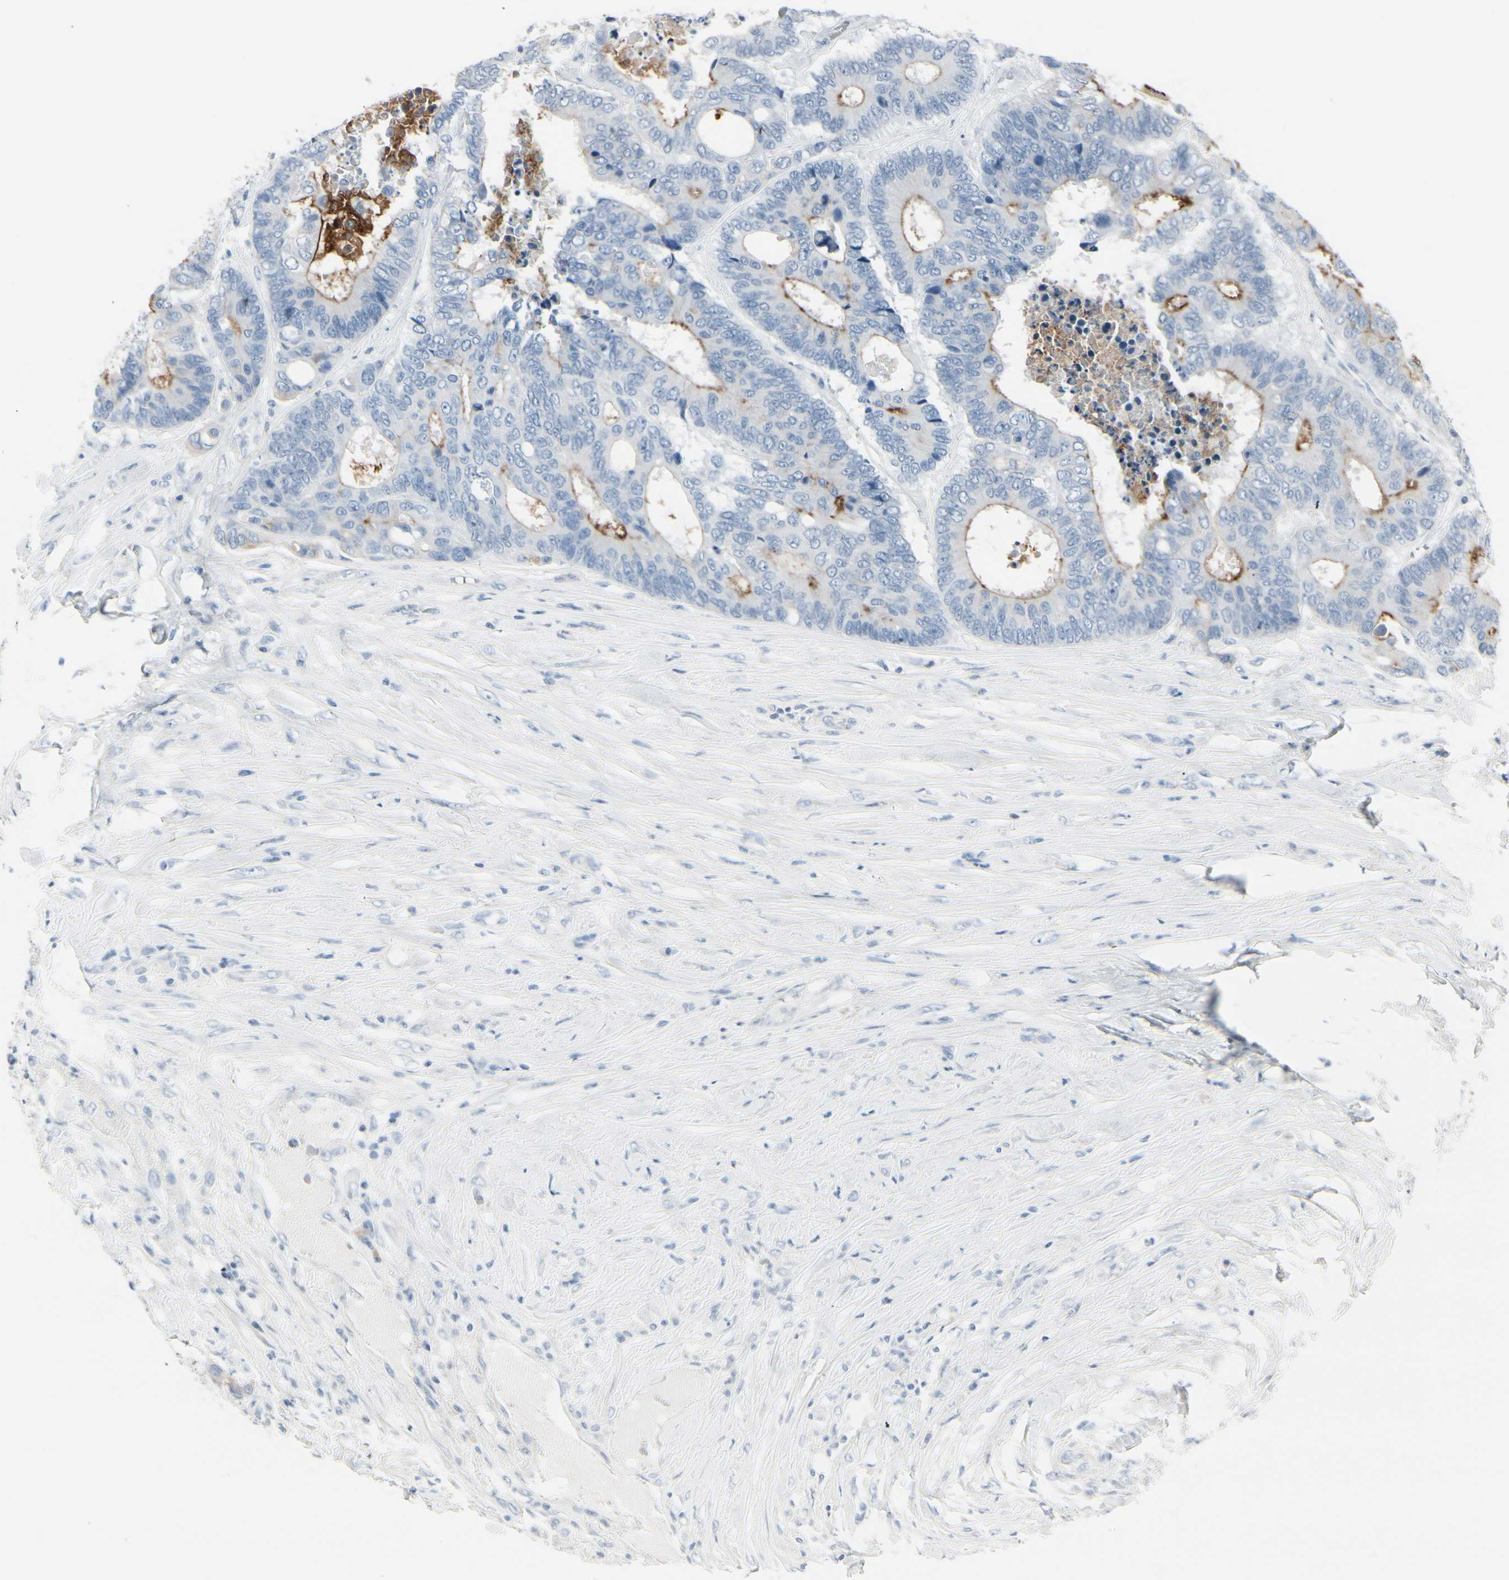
{"staining": {"intensity": "strong", "quantity": "25%-75%", "location": "cytoplasmic/membranous"}, "tissue": "colorectal cancer", "cell_type": "Tumor cells", "image_type": "cancer", "snomed": [{"axis": "morphology", "description": "Adenocarcinoma, NOS"}, {"axis": "topography", "description": "Rectum"}], "caption": "Approximately 25%-75% of tumor cells in human colorectal cancer (adenocarcinoma) demonstrate strong cytoplasmic/membranous protein expression as visualized by brown immunohistochemical staining.", "gene": "CDHR5", "patient": {"sex": "male", "age": 55}}